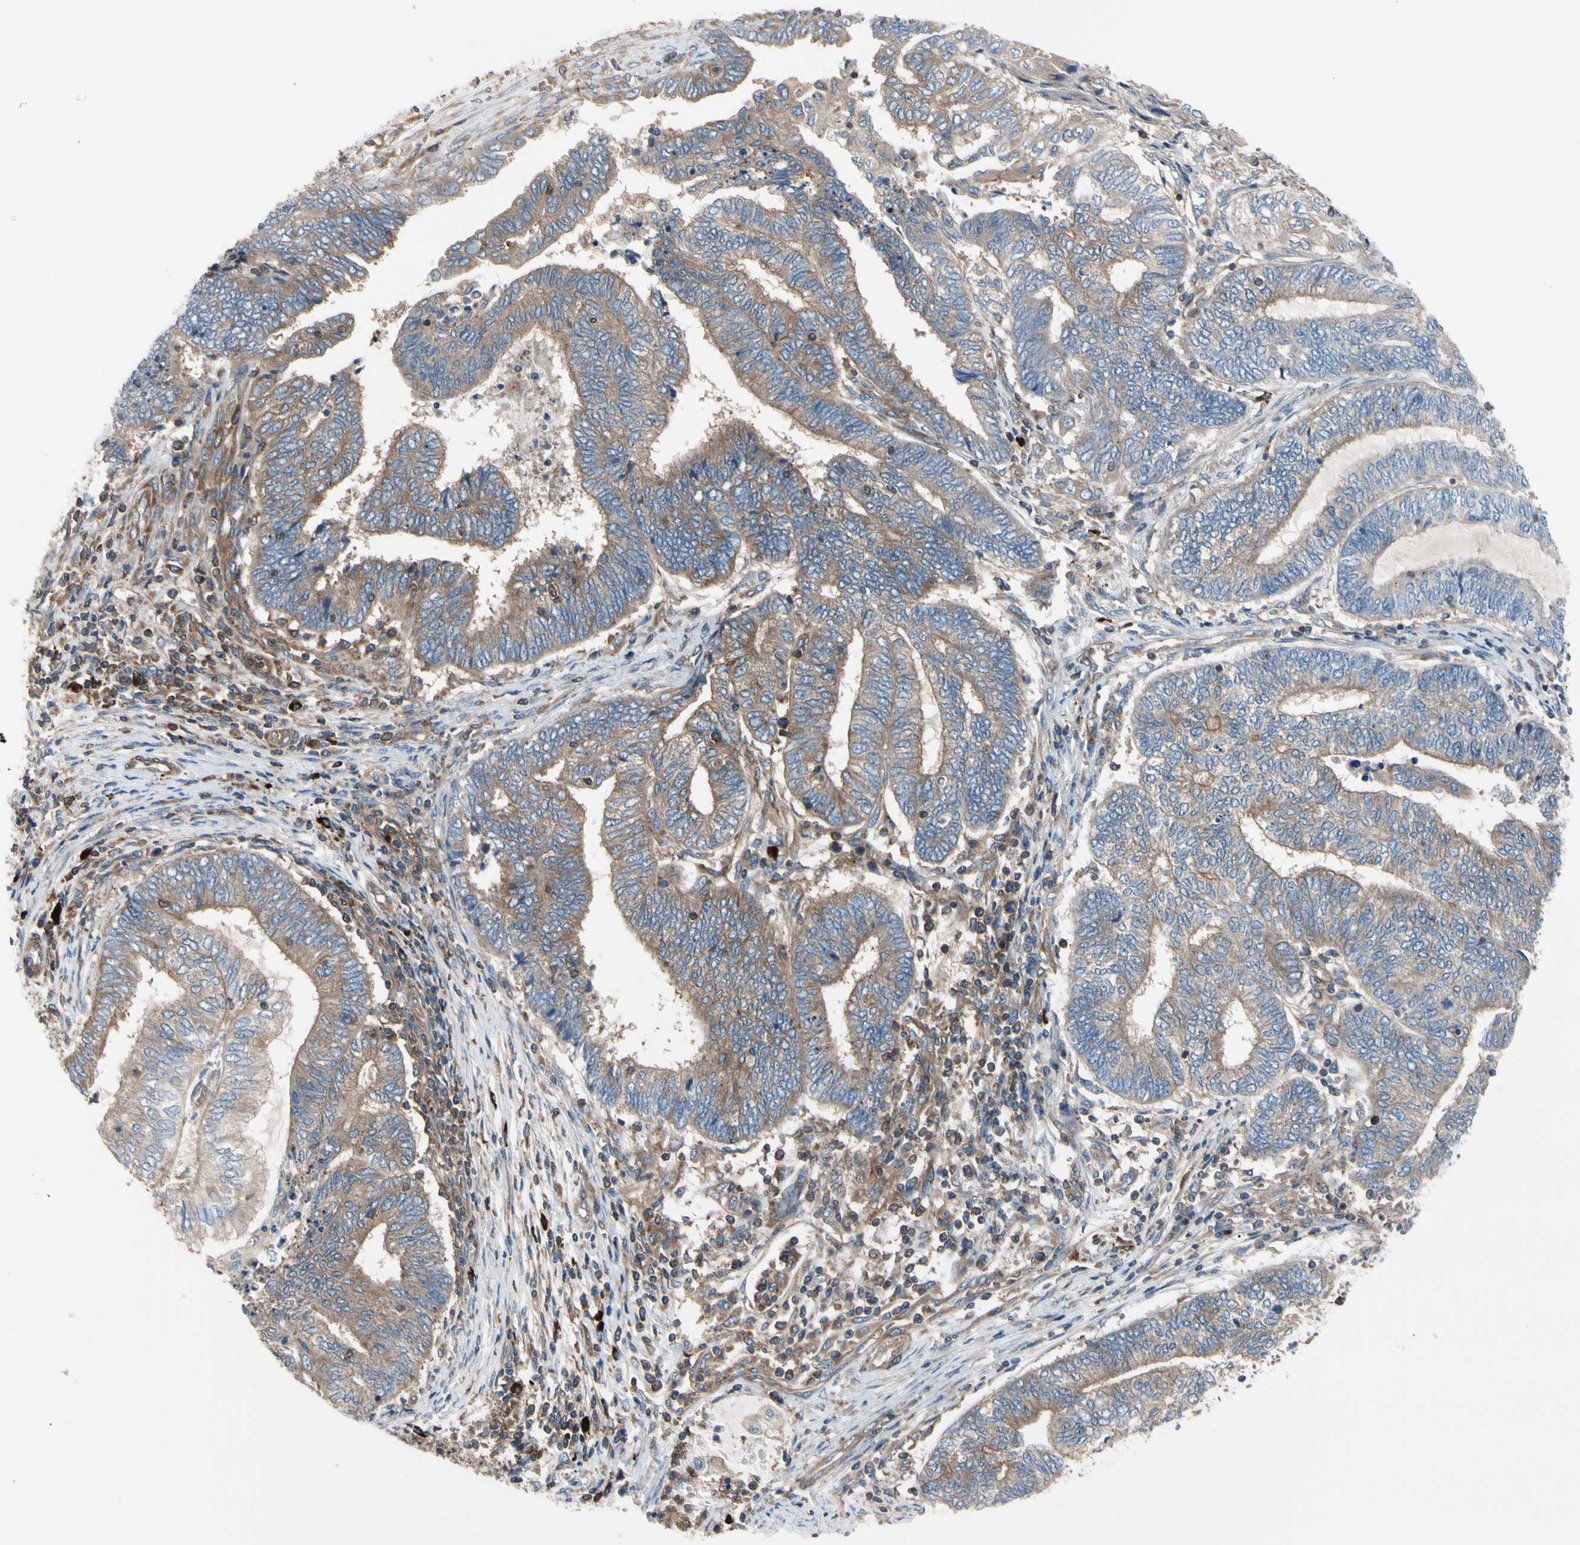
{"staining": {"intensity": "moderate", "quantity": ">75%", "location": "cytoplasmic/membranous"}, "tissue": "endometrial cancer", "cell_type": "Tumor cells", "image_type": "cancer", "snomed": [{"axis": "morphology", "description": "Adenocarcinoma, NOS"}, {"axis": "topography", "description": "Uterus"}, {"axis": "topography", "description": "Endometrium"}], "caption": "Protein staining of endometrial cancer tissue demonstrates moderate cytoplasmic/membranous expression in about >75% of tumor cells.", "gene": "ROCK1", "patient": {"sex": "female", "age": 70}}